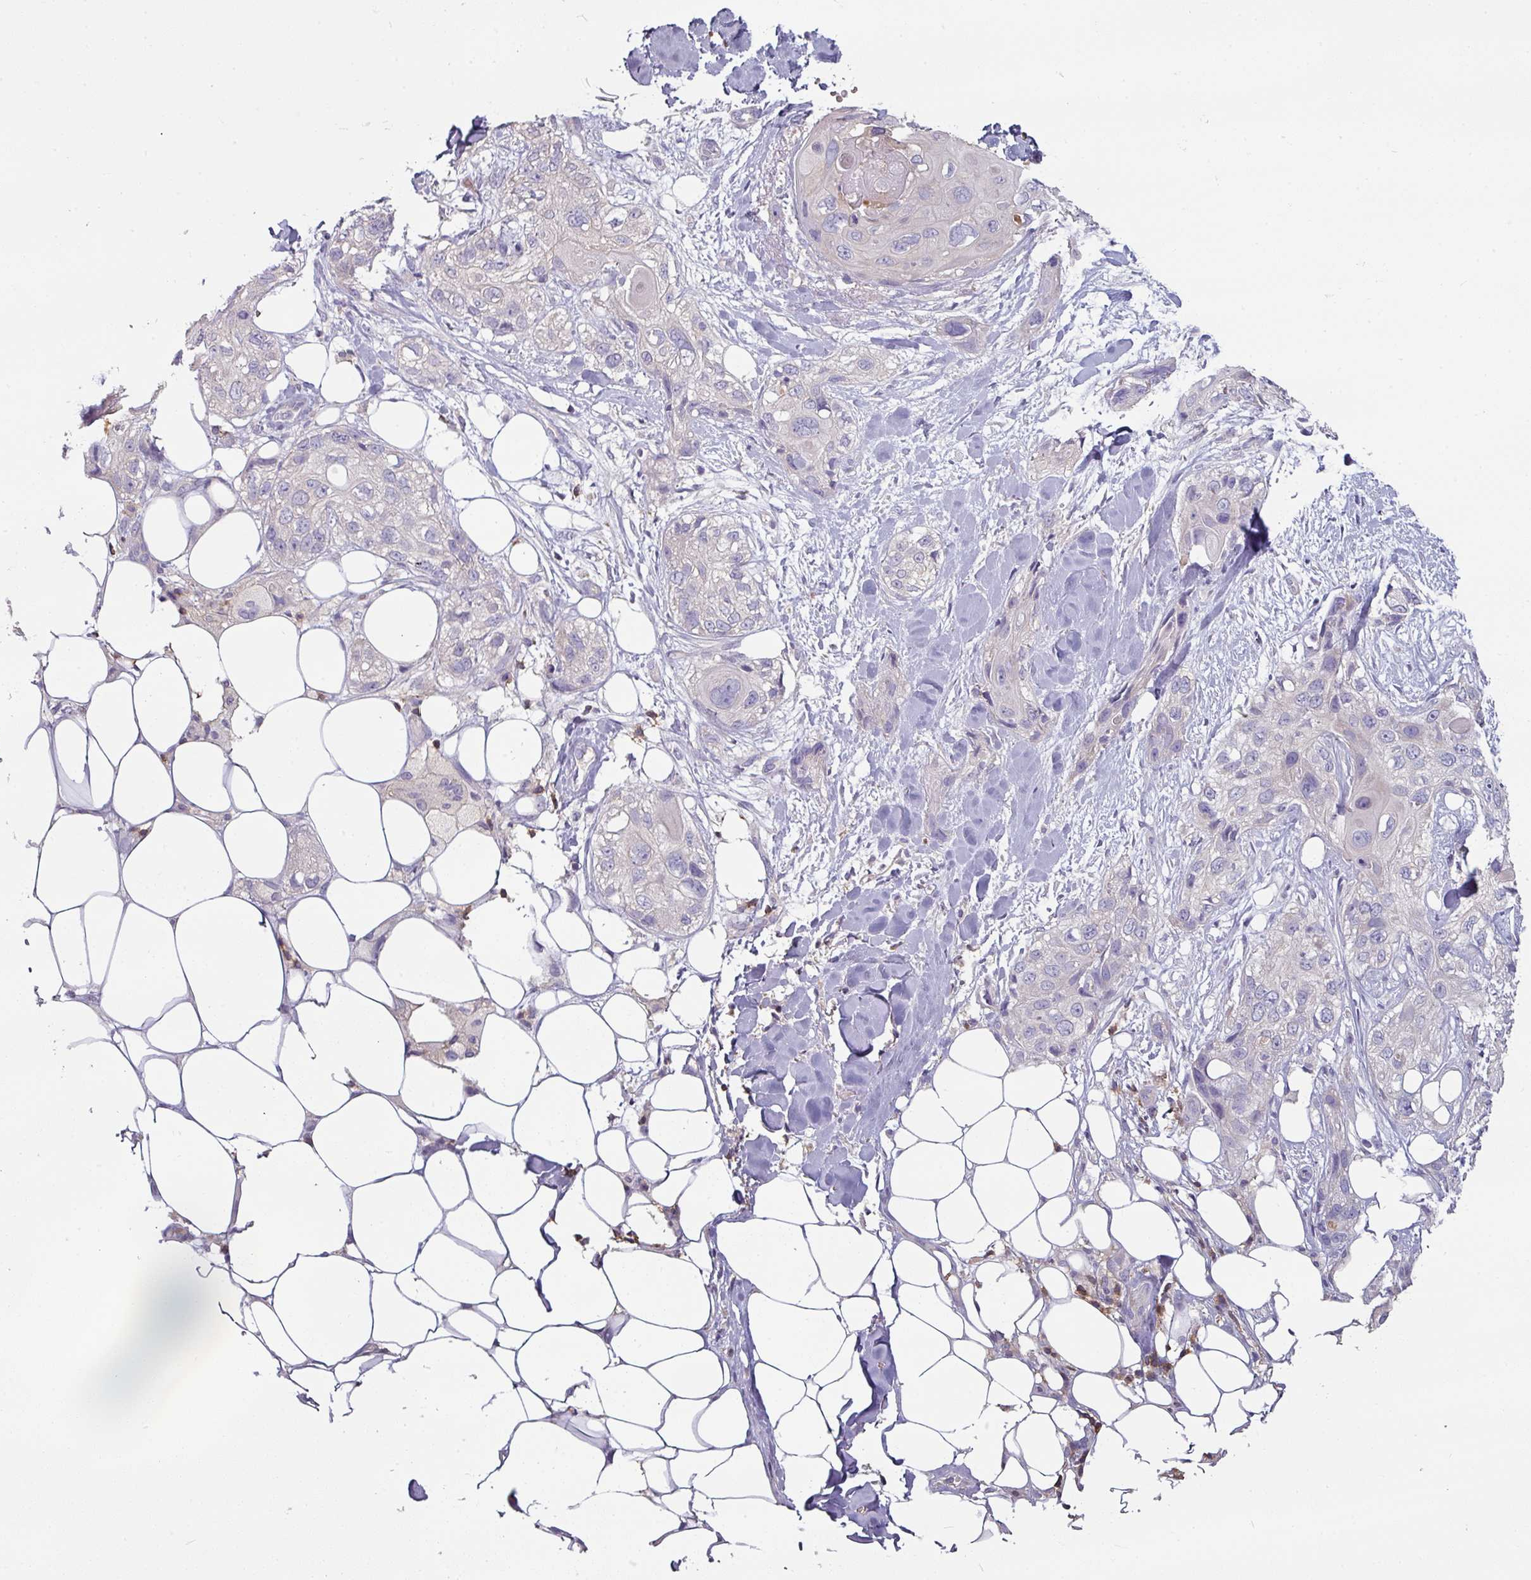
{"staining": {"intensity": "negative", "quantity": "none", "location": "none"}, "tissue": "skin cancer", "cell_type": "Tumor cells", "image_type": "cancer", "snomed": [{"axis": "morphology", "description": "Normal tissue, NOS"}, {"axis": "morphology", "description": "Squamous cell carcinoma, NOS"}, {"axis": "topography", "description": "Skin"}], "caption": "A histopathology image of skin cancer stained for a protein reveals no brown staining in tumor cells.", "gene": "CD3G", "patient": {"sex": "male", "age": 72}}